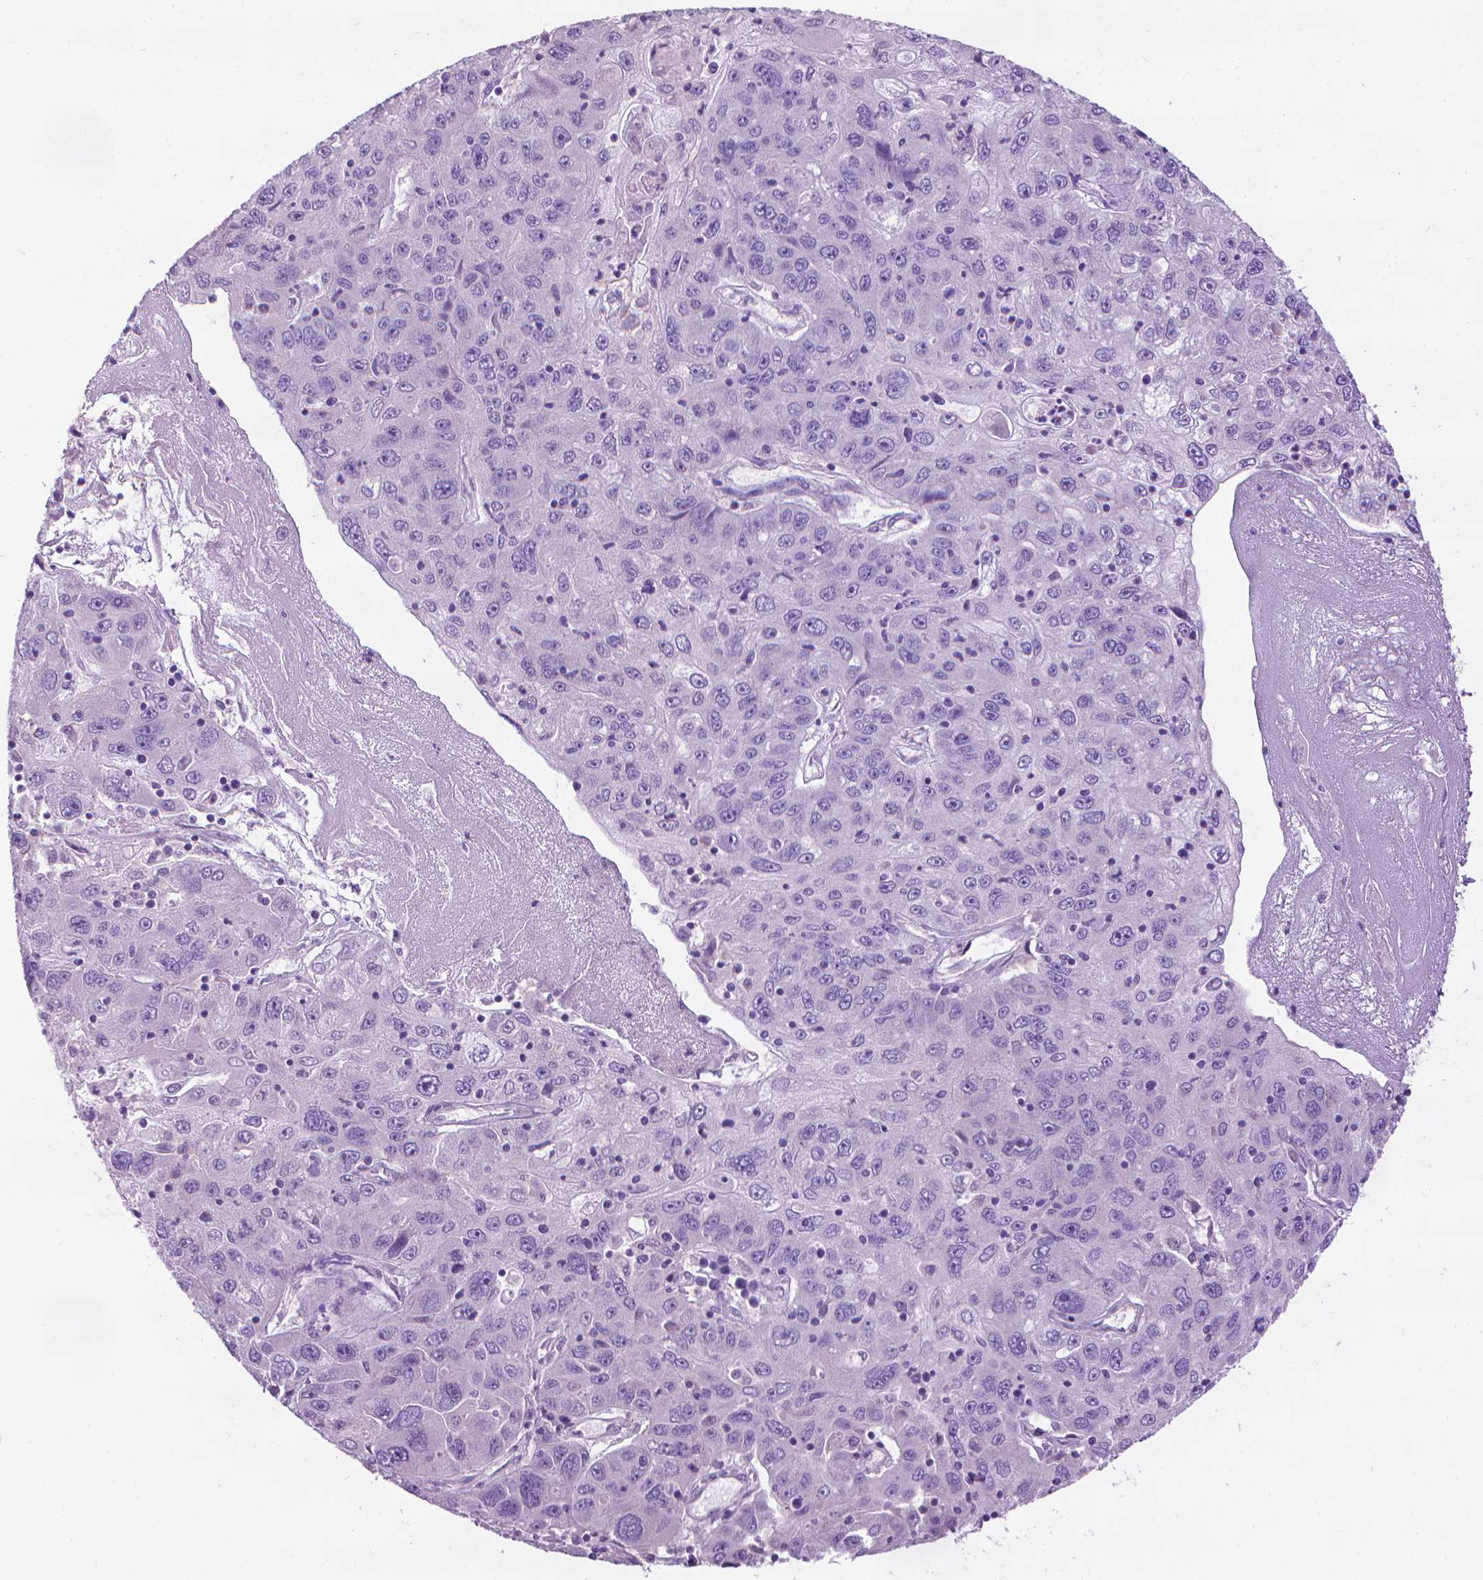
{"staining": {"intensity": "negative", "quantity": "none", "location": "none"}, "tissue": "stomach cancer", "cell_type": "Tumor cells", "image_type": "cancer", "snomed": [{"axis": "morphology", "description": "Adenocarcinoma, NOS"}, {"axis": "topography", "description": "Stomach"}], "caption": "Immunohistochemistry micrograph of human stomach adenocarcinoma stained for a protein (brown), which reveals no positivity in tumor cells. (DAB IHC with hematoxylin counter stain).", "gene": "AQP10", "patient": {"sex": "male", "age": 56}}